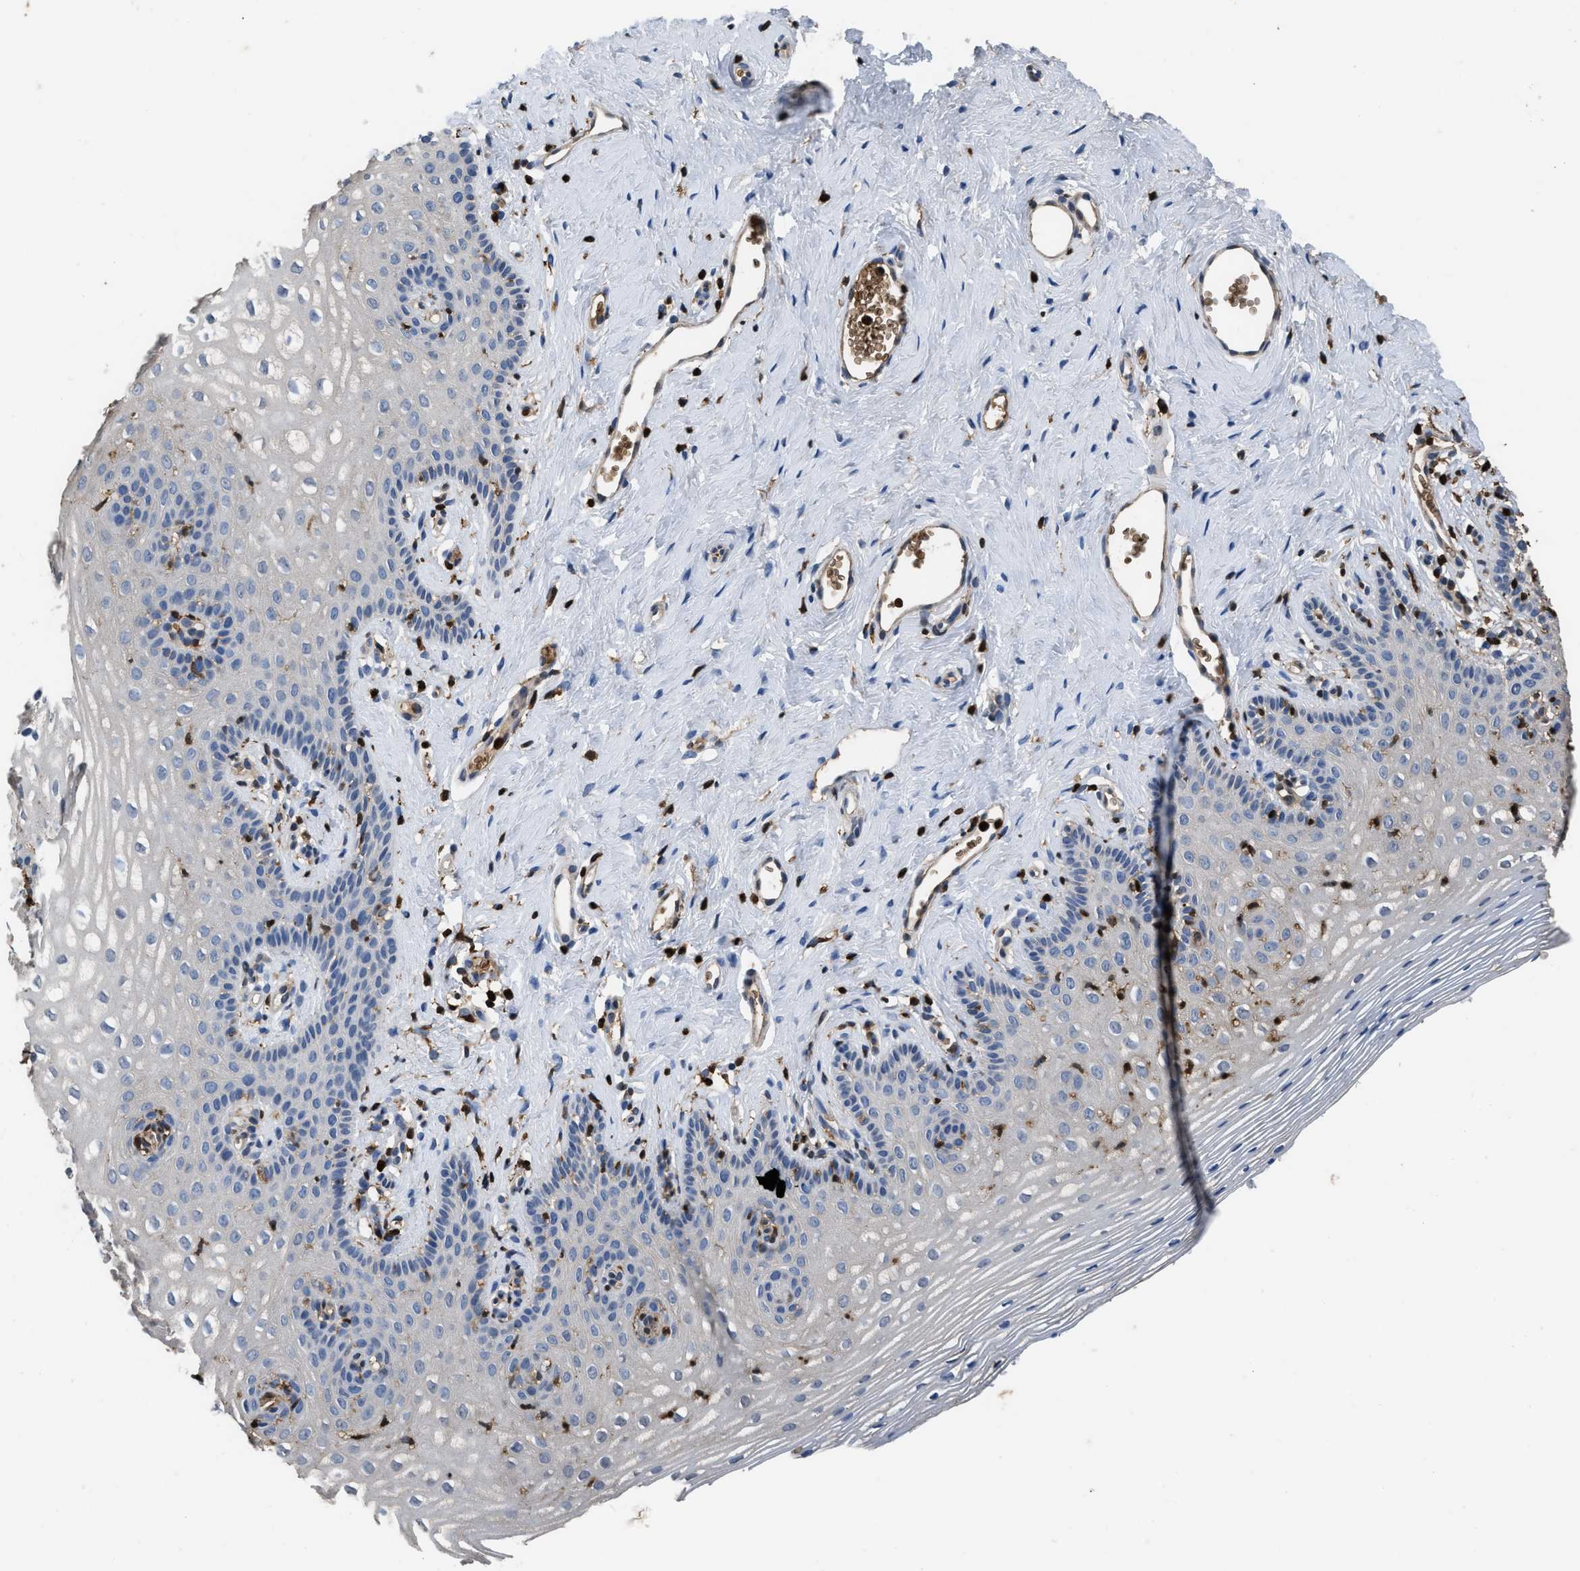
{"staining": {"intensity": "negative", "quantity": "none", "location": "none"}, "tissue": "vagina", "cell_type": "Squamous epithelial cells", "image_type": "normal", "snomed": [{"axis": "morphology", "description": "Normal tissue, NOS"}, {"axis": "topography", "description": "Vagina"}], "caption": "IHC micrograph of unremarkable human vagina stained for a protein (brown), which reveals no expression in squamous epithelial cells.", "gene": "ARHGDIB", "patient": {"sex": "female", "age": 32}}